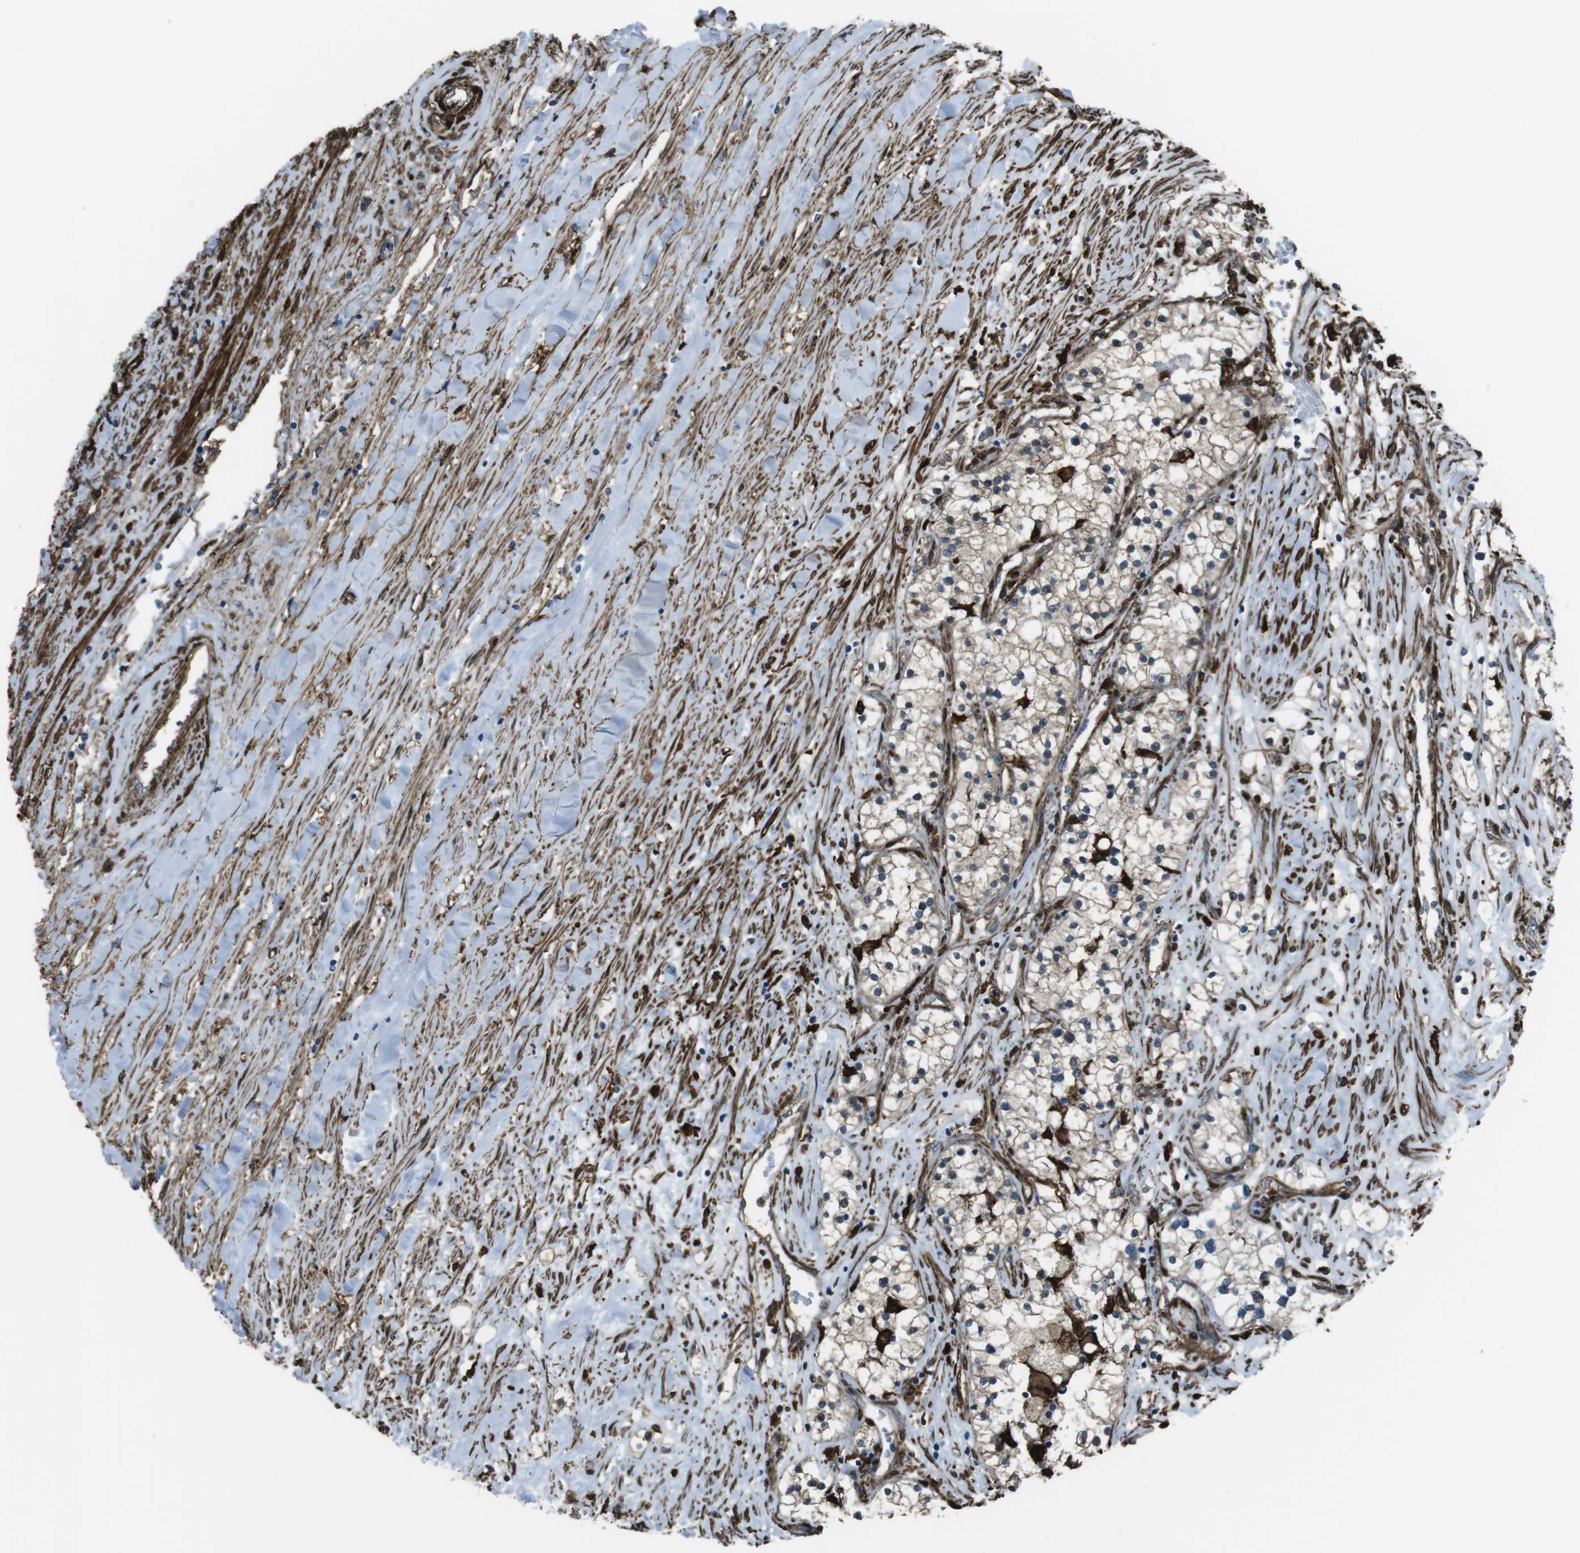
{"staining": {"intensity": "weak", "quantity": "<25%", "location": "cytoplasmic/membranous"}, "tissue": "renal cancer", "cell_type": "Tumor cells", "image_type": "cancer", "snomed": [{"axis": "morphology", "description": "Adenocarcinoma, NOS"}, {"axis": "topography", "description": "Kidney"}], "caption": "IHC of renal cancer shows no staining in tumor cells. (Brightfield microscopy of DAB immunohistochemistry (IHC) at high magnification).", "gene": "SFT2D1", "patient": {"sex": "male", "age": 68}}